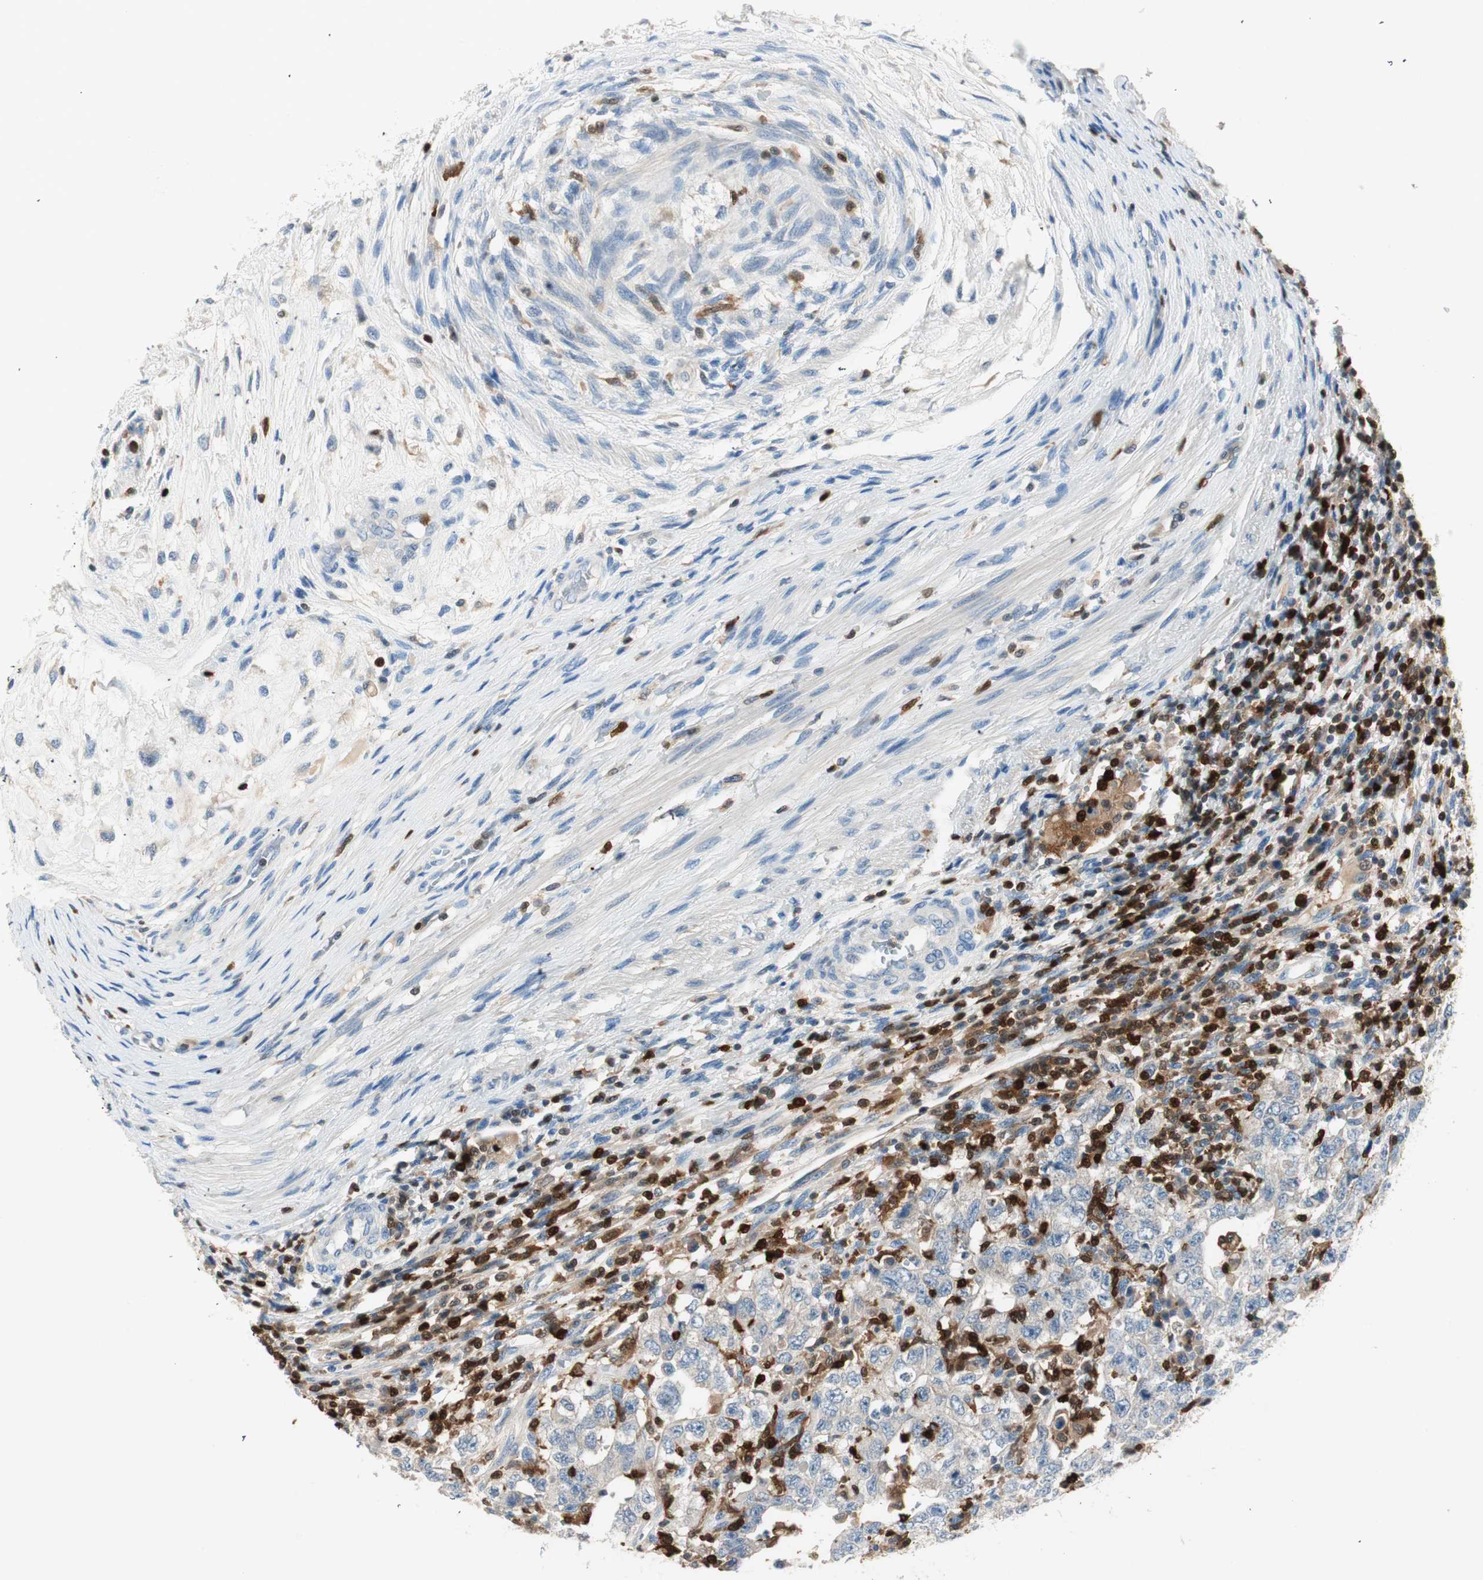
{"staining": {"intensity": "negative", "quantity": "none", "location": "none"}, "tissue": "testis cancer", "cell_type": "Tumor cells", "image_type": "cancer", "snomed": [{"axis": "morphology", "description": "Carcinoma, Embryonal, NOS"}, {"axis": "topography", "description": "Testis"}], "caption": "A high-resolution histopathology image shows immunohistochemistry (IHC) staining of testis cancer, which shows no significant positivity in tumor cells. (DAB IHC visualized using brightfield microscopy, high magnification).", "gene": "COTL1", "patient": {"sex": "male", "age": 26}}